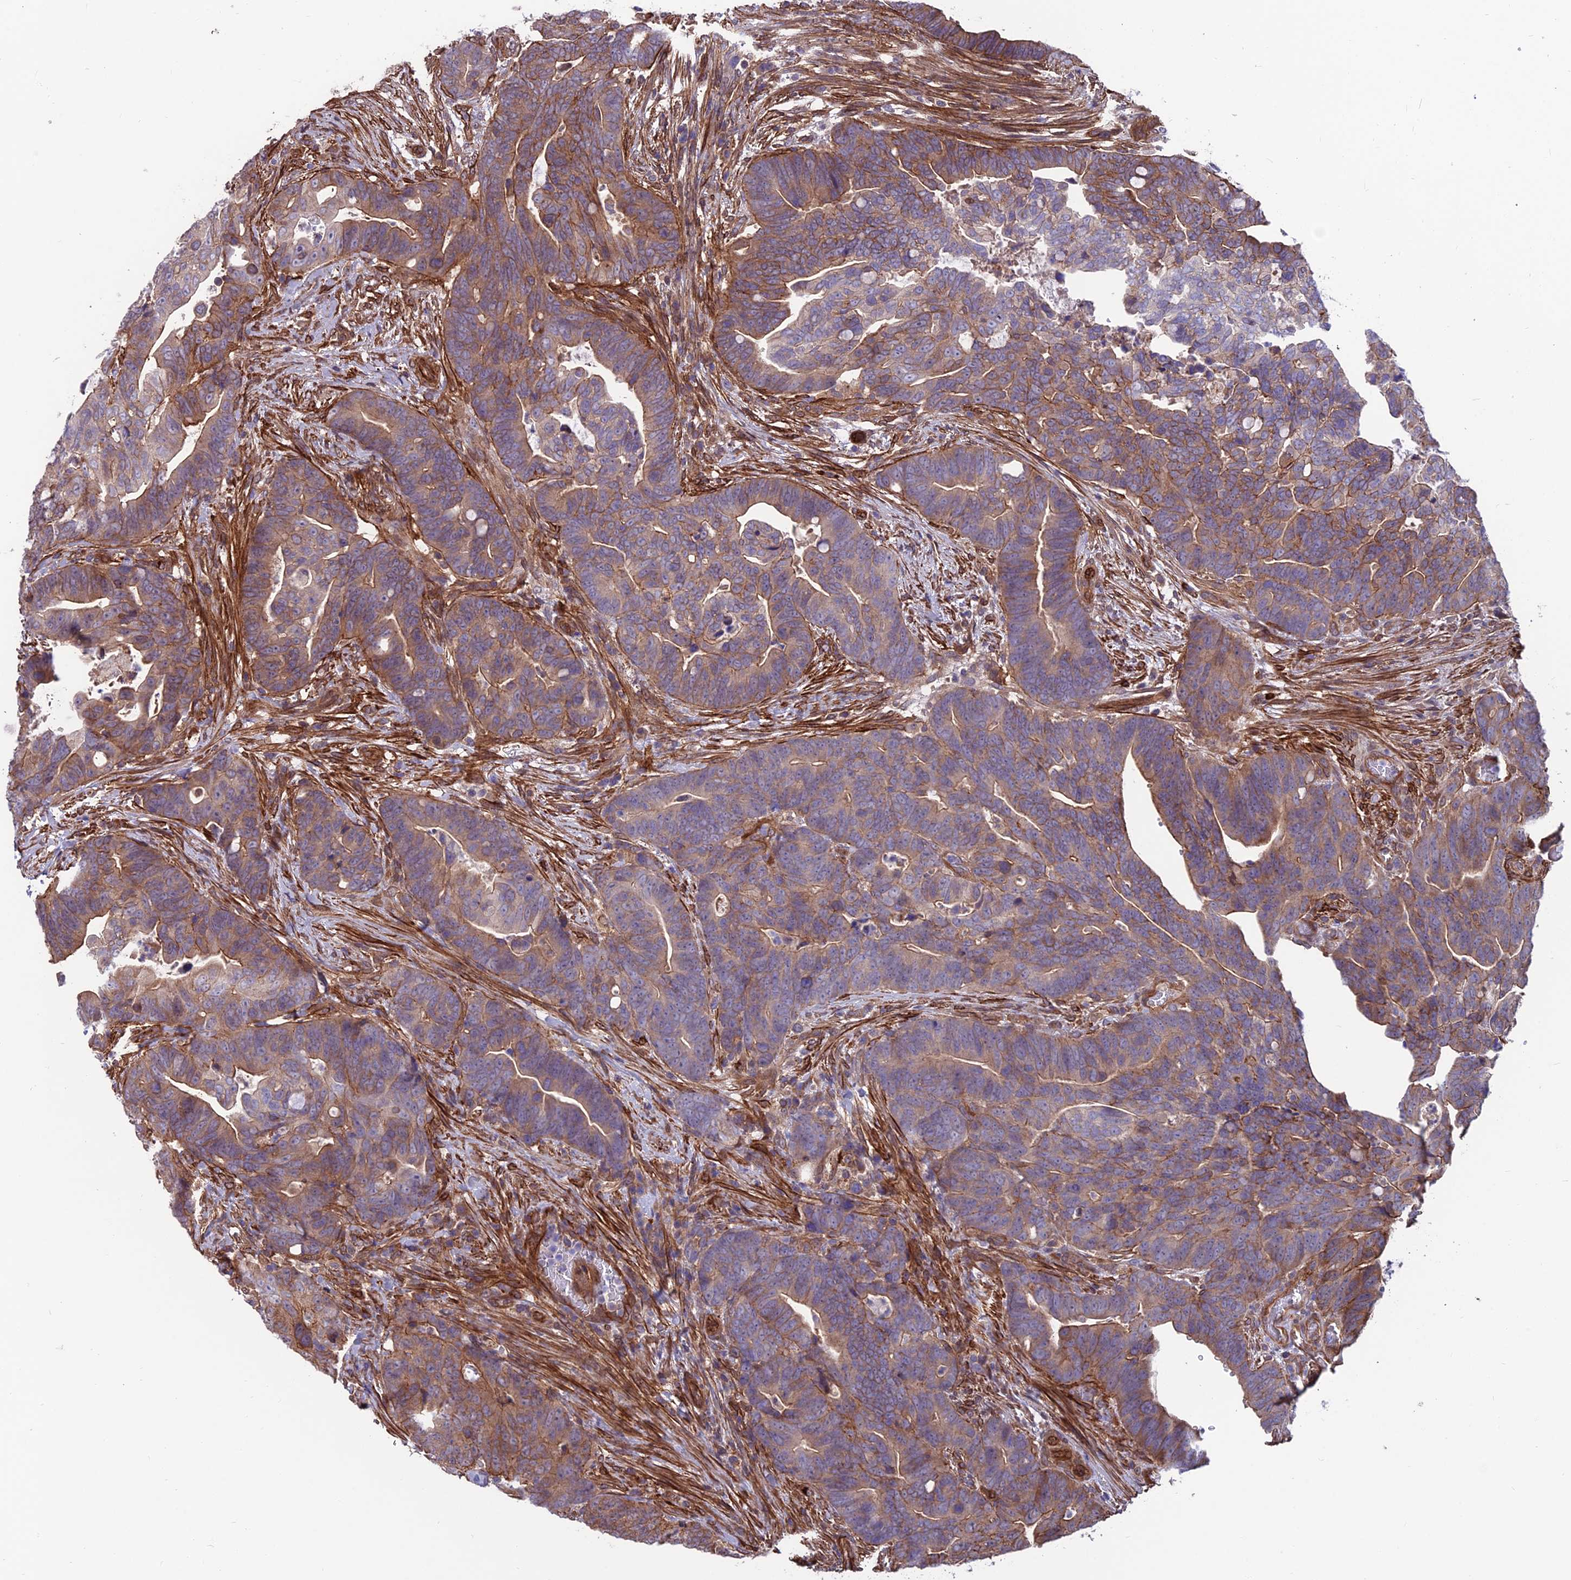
{"staining": {"intensity": "moderate", "quantity": ">75%", "location": "cytoplasmic/membranous"}, "tissue": "colorectal cancer", "cell_type": "Tumor cells", "image_type": "cancer", "snomed": [{"axis": "morphology", "description": "Adenocarcinoma, NOS"}, {"axis": "topography", "description": "Colon"}], "caption": "Immunohistochemistry (IHC) staining of colorectal adenocarcinoma, which displays medium levels of moderate cytoplasmic/membranous expression in about >75% of tumor cells indicating moderate cytoplasmic/membranous protein positivity. The staining was performed using DAB (brown) for protein detection and nuclei were counterstained in hematoxylin (blue).", "gene": "RTN4RL1", "patient": {"sex": "female", "age": 82}}